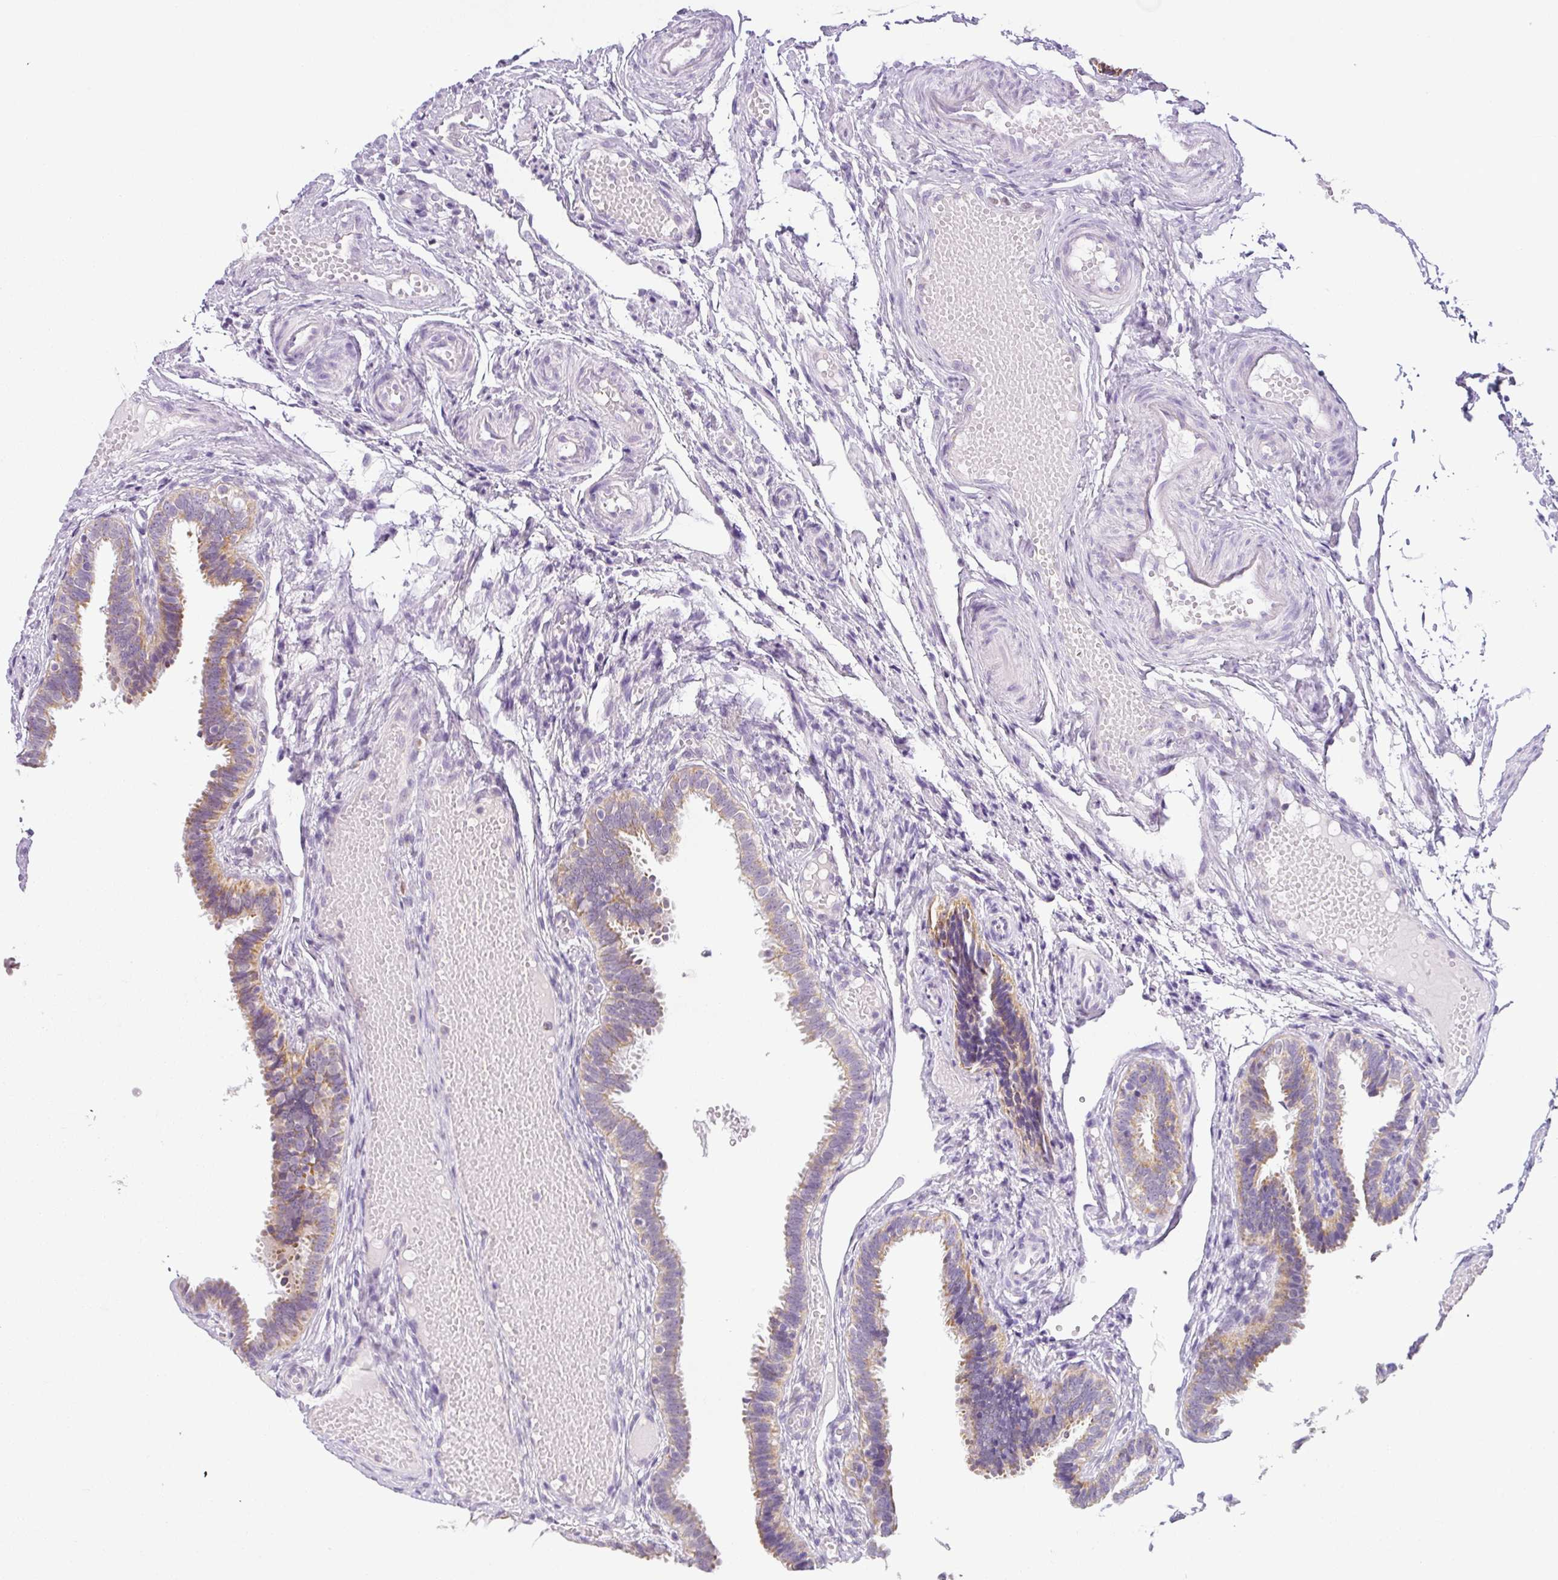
{"staining": {"intensity": "moderate", "quantity": "25%-75%", "location": "cytoplasmic/membranous"}, "tissue": "fallopian tube", "cell_type": "Glandular cells", "image_type": "normal", "snomed": [{"axis": "morphology", "description": "Normal tissue, NOS"}, {"axis": "topography", "description": "Fallopian tube"}], "caption": "Protein analysis of normal fallopian tube shows moderate cytoplasmic/membranous positivity in about 25%-75% of glandular cells.", "gene": "HMCN2", "patient": {"sex": "female", "age": 37}}